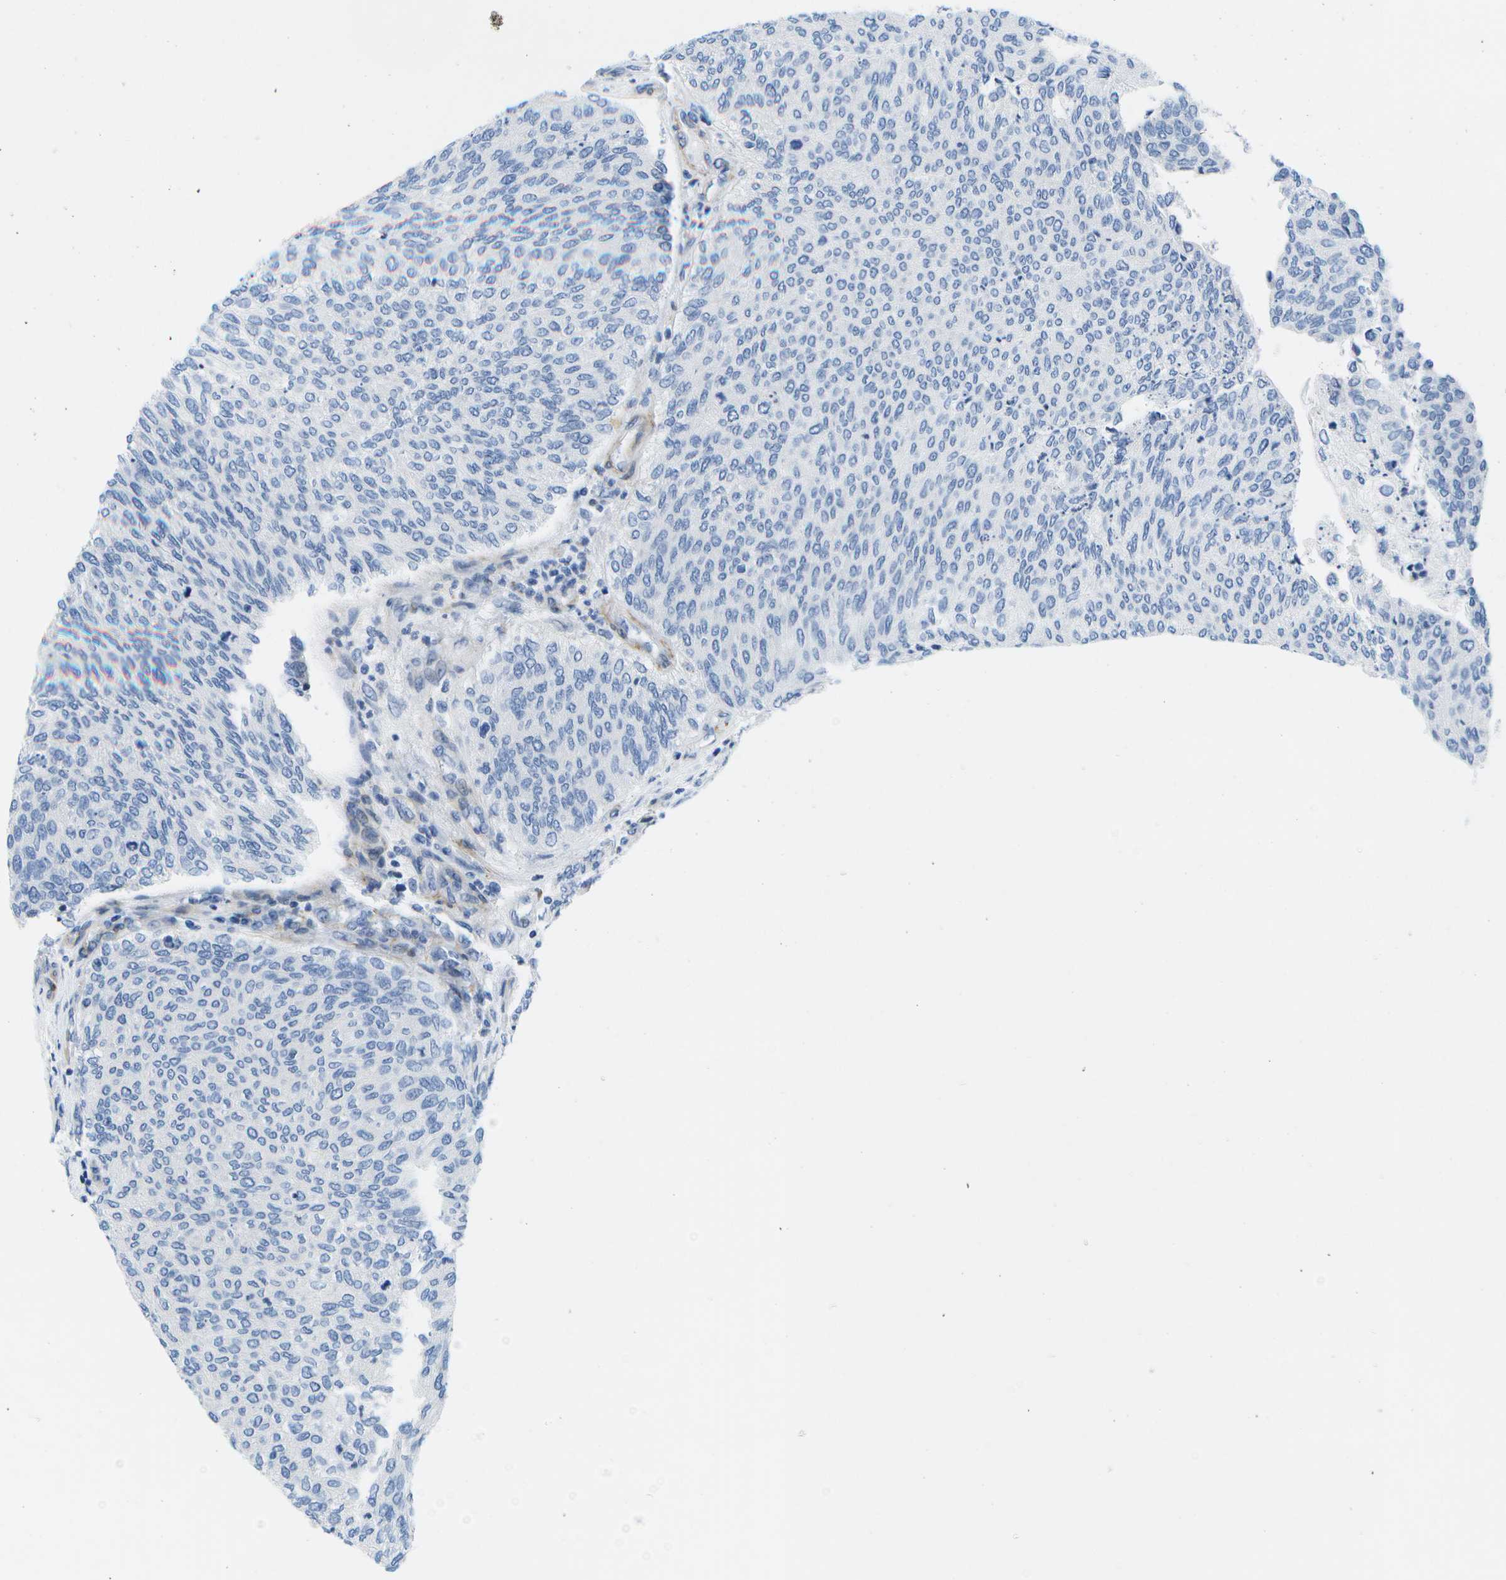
{"staining": {"intensity": "negative", "quantity": "none", "location": "none"}, "tissue": "urothelial cancer", "cell_type": "Tumor cells", "image_type": "cancer", "snomed": [{"axis": "morphology", "description": "Urothelial carcinoma, Low grade"}, {"axis": "topography", "description": "Urinary bladder"}], "caption": "Tumor cells show no significant protein positivity in low-grade urothelial carcinoma. (DAB (3,3'-diaminobenzidine) immunohistochemistry (IHC) visualized using brightfield microscopy, high magnification).", "gene": "ADGRG6", "patient": {"sex": "female", "age": 79}}